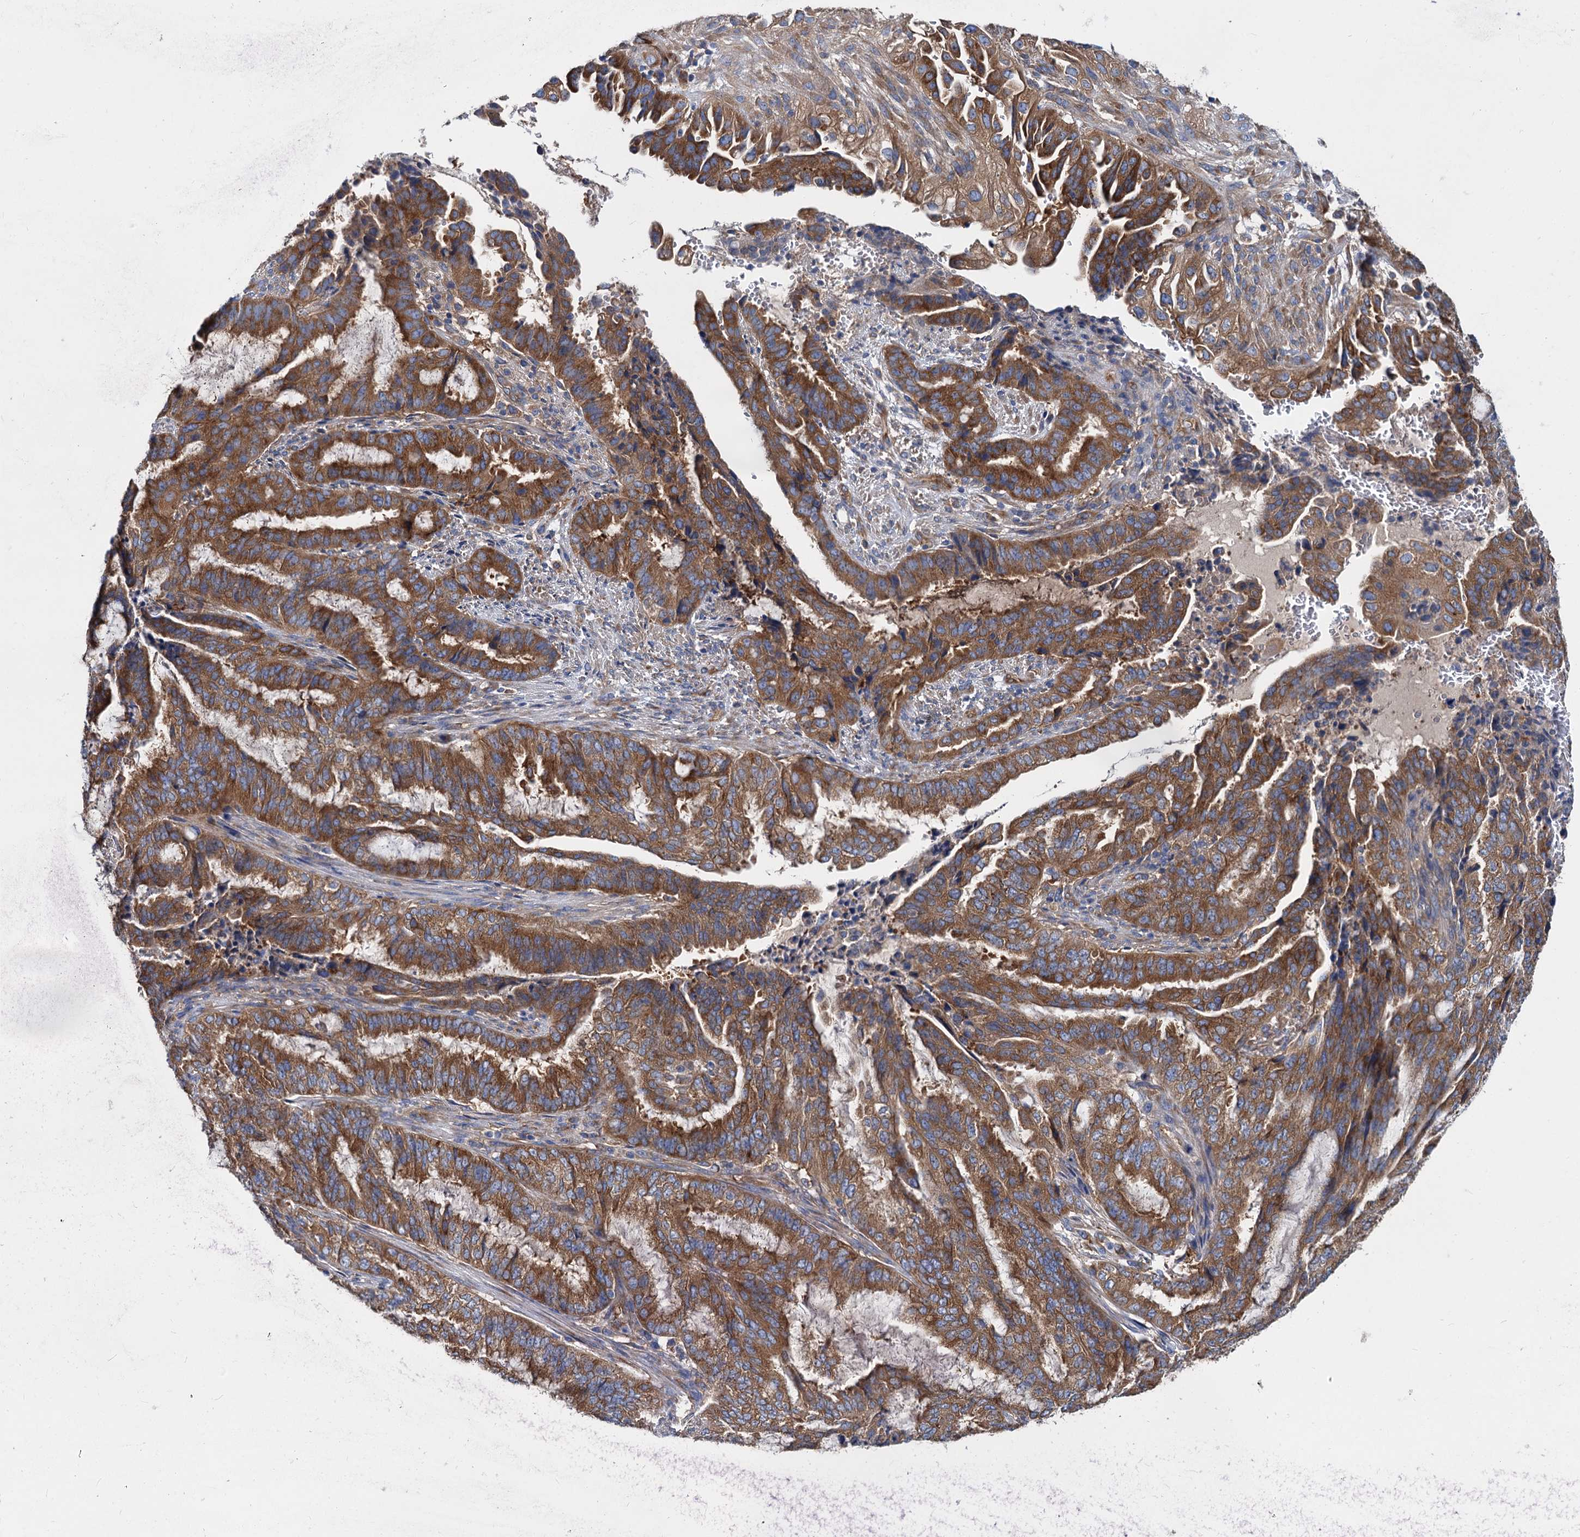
{"staining": {"intensity": "strong", "quantity": ">75%", "location": "cytoplasmic/membranous"}, "tissue": "endometrial cancer", "cell_type": "Tumor cells", "image_type": "cancer", "snomed": [{"axis": "morphology", "description": "Adenocarcinoma, NOS"}, {"axis": "topography", "description": "Endometrium"}], "caption": "Brown immunohistochemical staining in adenocarcinoma (endometrial) reveals strong cytoplasmic/membranous staining in approximately >75% of tumor cells.", "gene": "QARS1", "patient": {"sex": "female", "age": 51}}